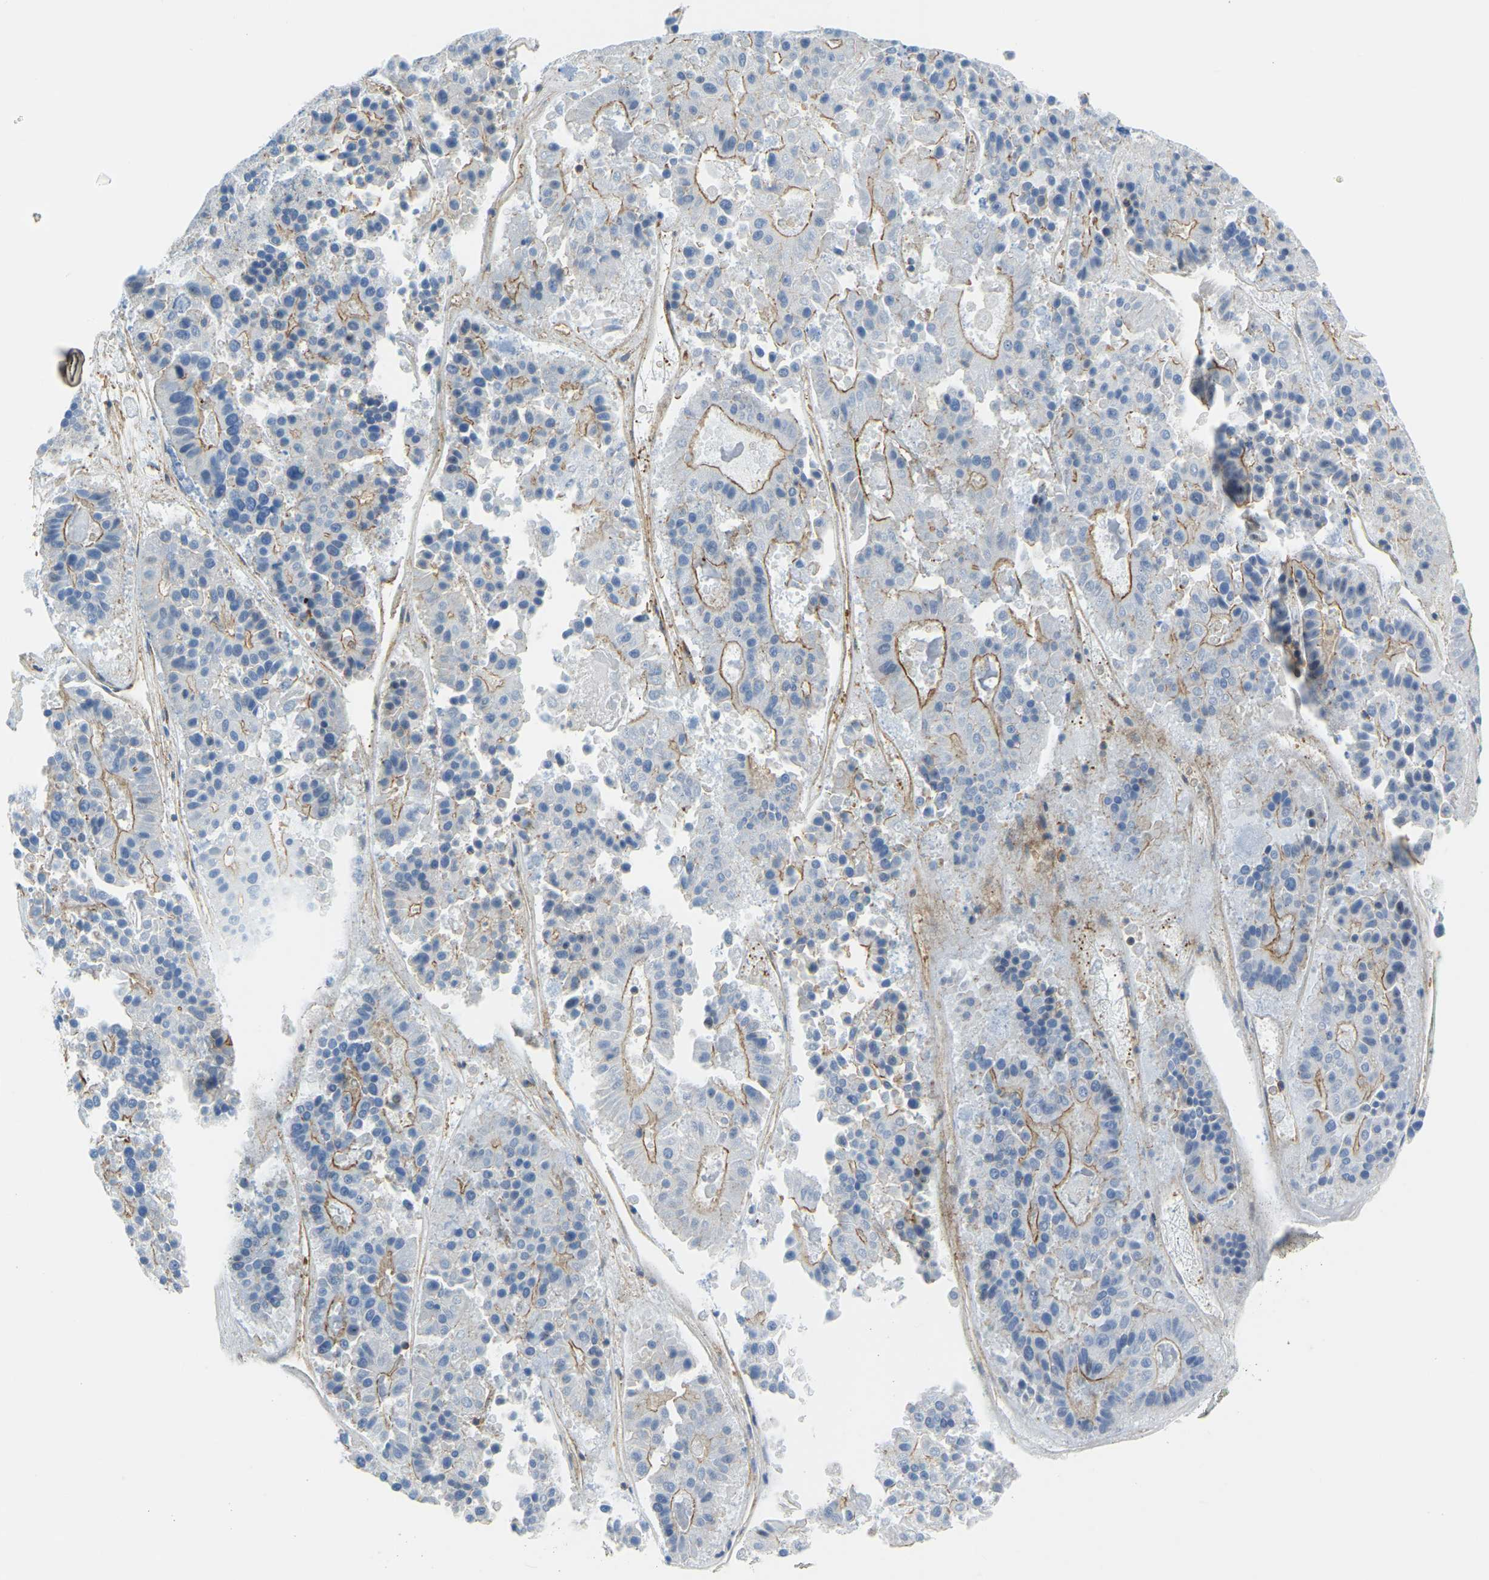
{"staining": {"intensity": "moderate", "quantity": "25%-75%", "location": "cytoplasmic/membranous"}, "tissue": "pancreatic cancer", "cell_type": "Tumor cells", "image_type": "cancer", "snomed": [{"axis": "morphology", "description": "Adenocarcinoma, NOS"}, {"axis": "topography", "description": "Pancreas"}], "caption": "About 25%-75% of tumor cells in pancreatic cancer (adenocarcinoma) demonstrate moderate cytoplasmic/membranous protein expression as visualized by brown immunohistochemical staining.", "gene": "MYL3", "patient": {"sex": "male", "age": 50}}